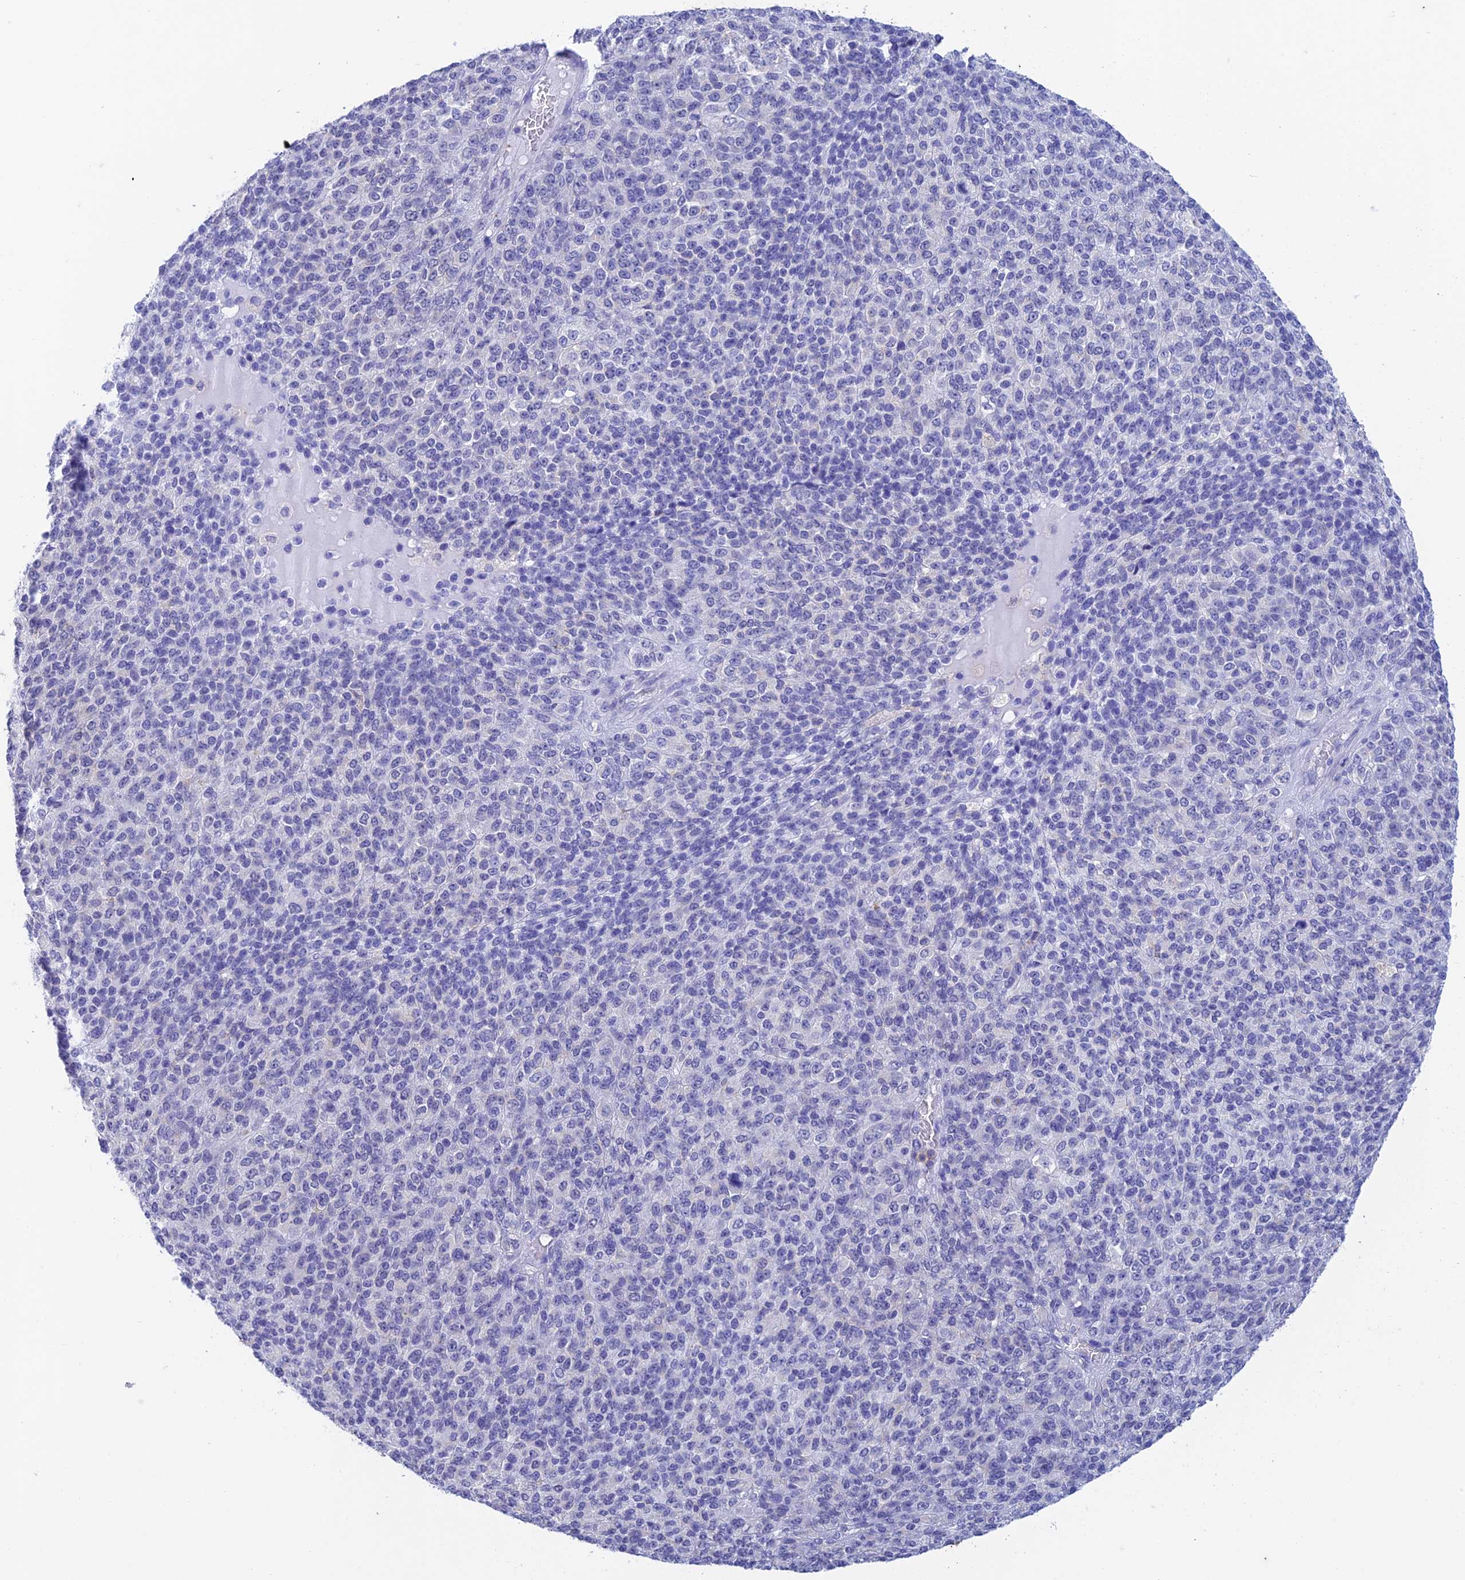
{"staining": {"intensity": "negative", "quantity": "none", "location": "none"}, "tissue": "melanoma", "cell_type": "Tumor cells", "image_type": "cancer", "snomed": [{"axis": "morphology", "description": "Malignant melanoma, Metastatic site"}, {"axis": "topography", "description": "Brain"}], "caption": "Protein analysis of malignant melanoma (metastatic site) displays no significant expression in tumor cells.", "gene": "FGF7", "patient": {"sex": "female", "age": 56}}